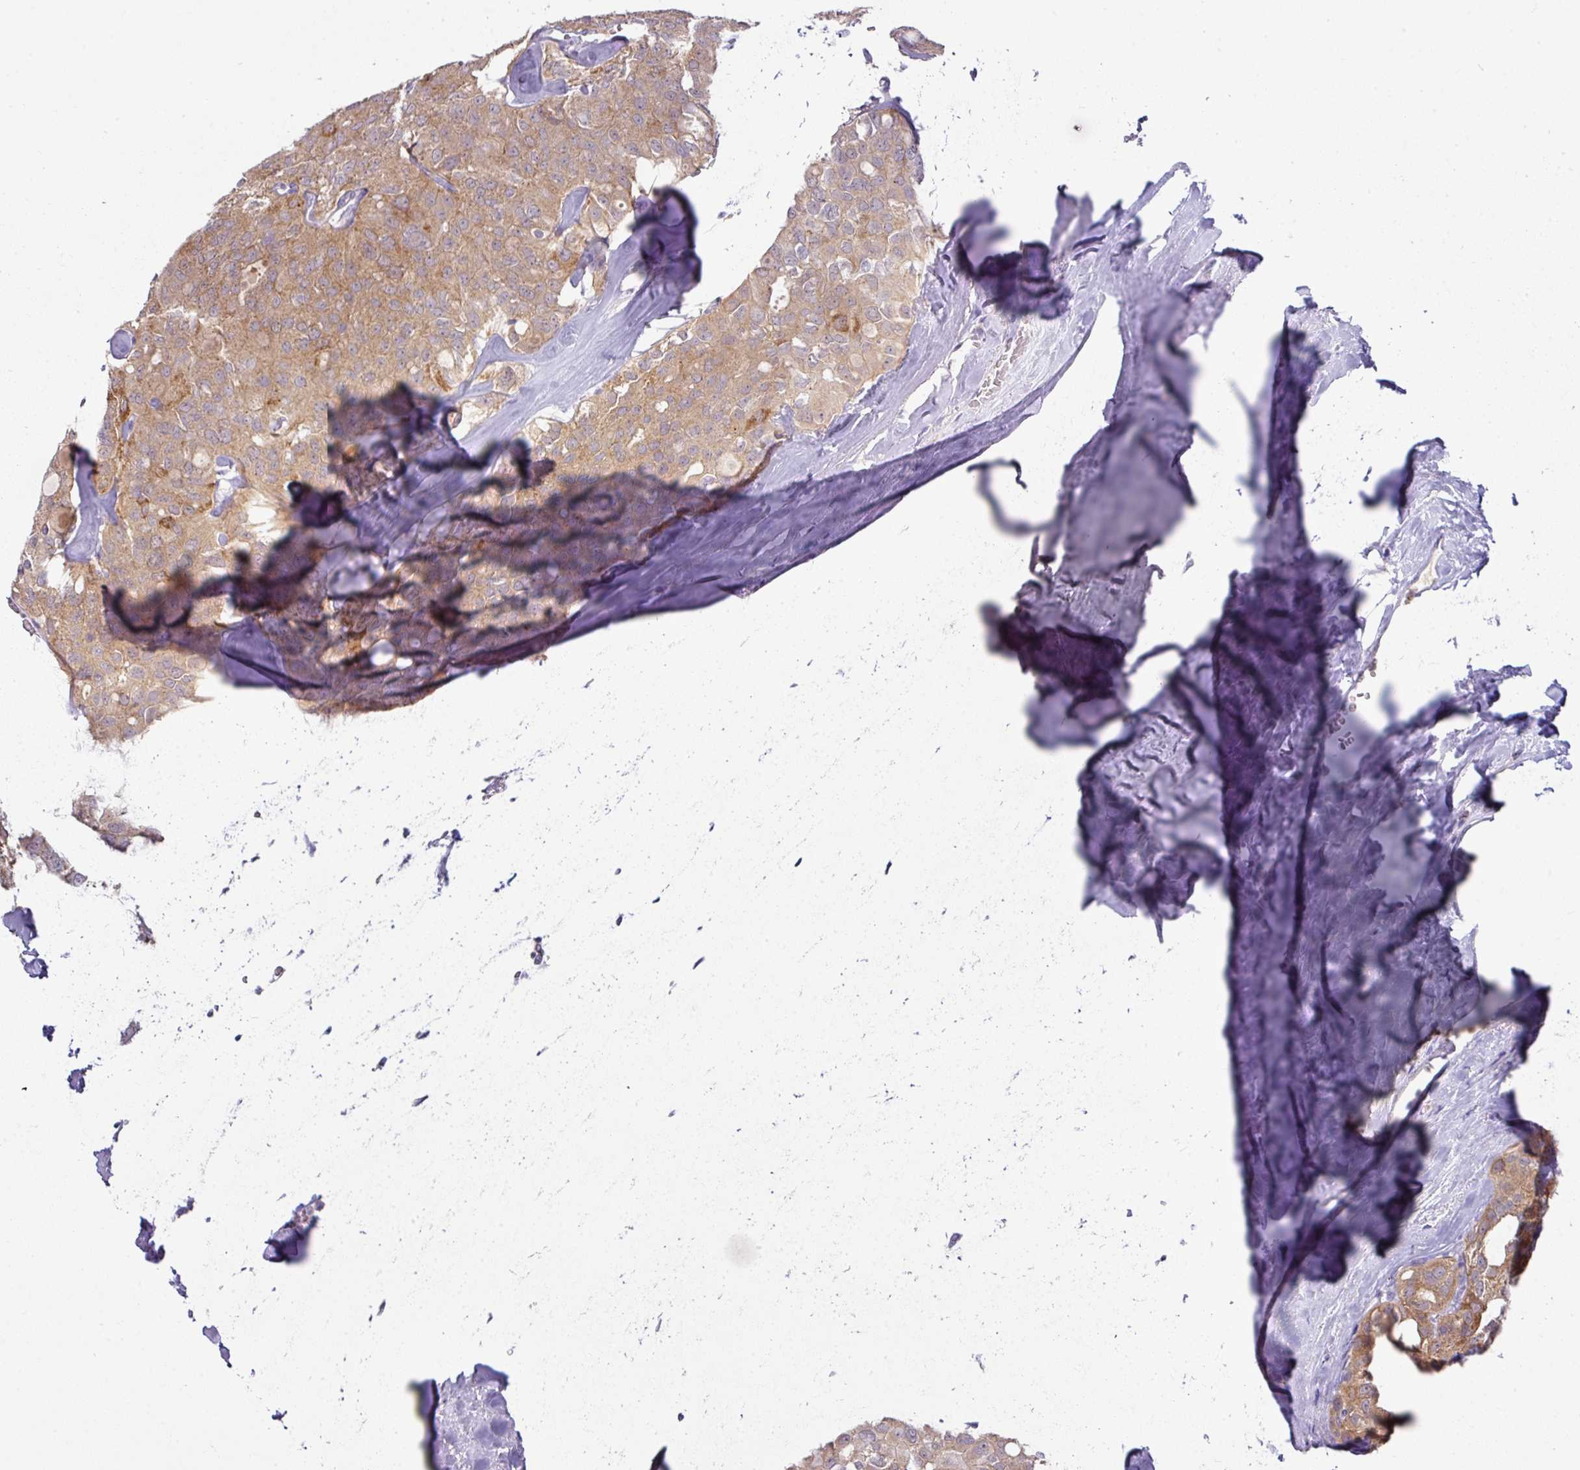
{"staining": {"intensity": "moderate", "quantity": ">75%", "location": "cytoplasmic/membranous"}, "tissue": "thyroid cancer", "cell_type": "Tumor cells", "image_type": "cancer", "snomed": [{"axis": "morphology", "description": "Follicular adenoma carcinoma, NOS"}, {"axis": "topography", "description": "Thyroid gland"}], "caption": "Immunohistochemistry (IHC) histopathology image of human thyroid cancer stained for a protein (brown), which displays medium levels of moderate cytoplasmic/membranous staining in approximately >75% of tumor cells.", "gene": "TRAPPC1", "patient": {"sex": "male", "age": 75}}